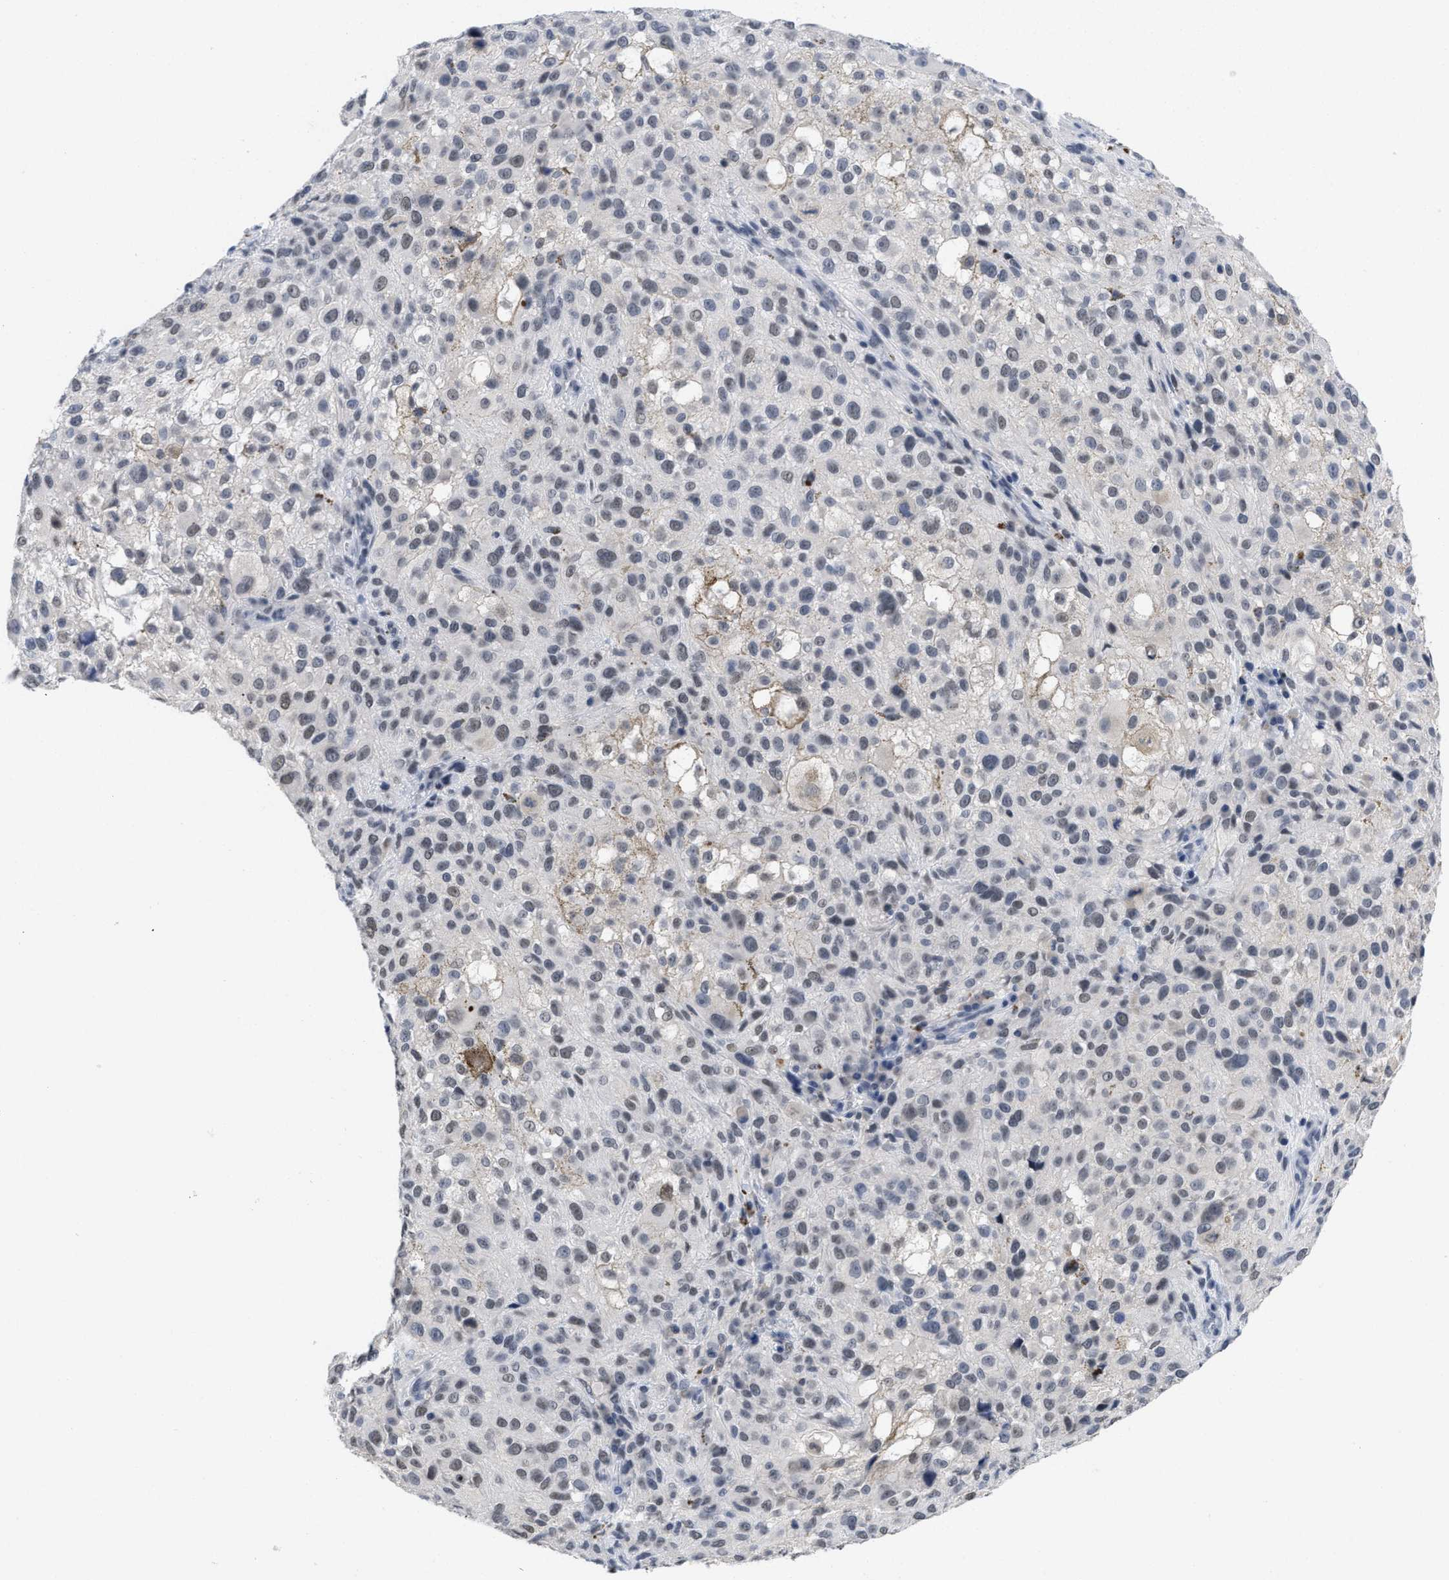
{"staining": {"intensity": "weak", "quantity": "25%-75%", "location": "nuclear"}, "tissue": "melanoma", "cell_type": "Tumor cells", "image_type": "cancer", "snomed": [{"axis": "morphology", "description": "Necrosis, NOS"}, {"axis": "morphology", "description": "Malignant melanoma, NOS"}, {"axis": "topography", "description": "Skin"}], "caption": "This histopathology image shows IHC staining of human malignant melanoma, with low weak nuclear positivity in approximately 25%-75% of tumor cells.", "gene": "GGNBP2", "patient": {"sex": "female", "age": 87}}